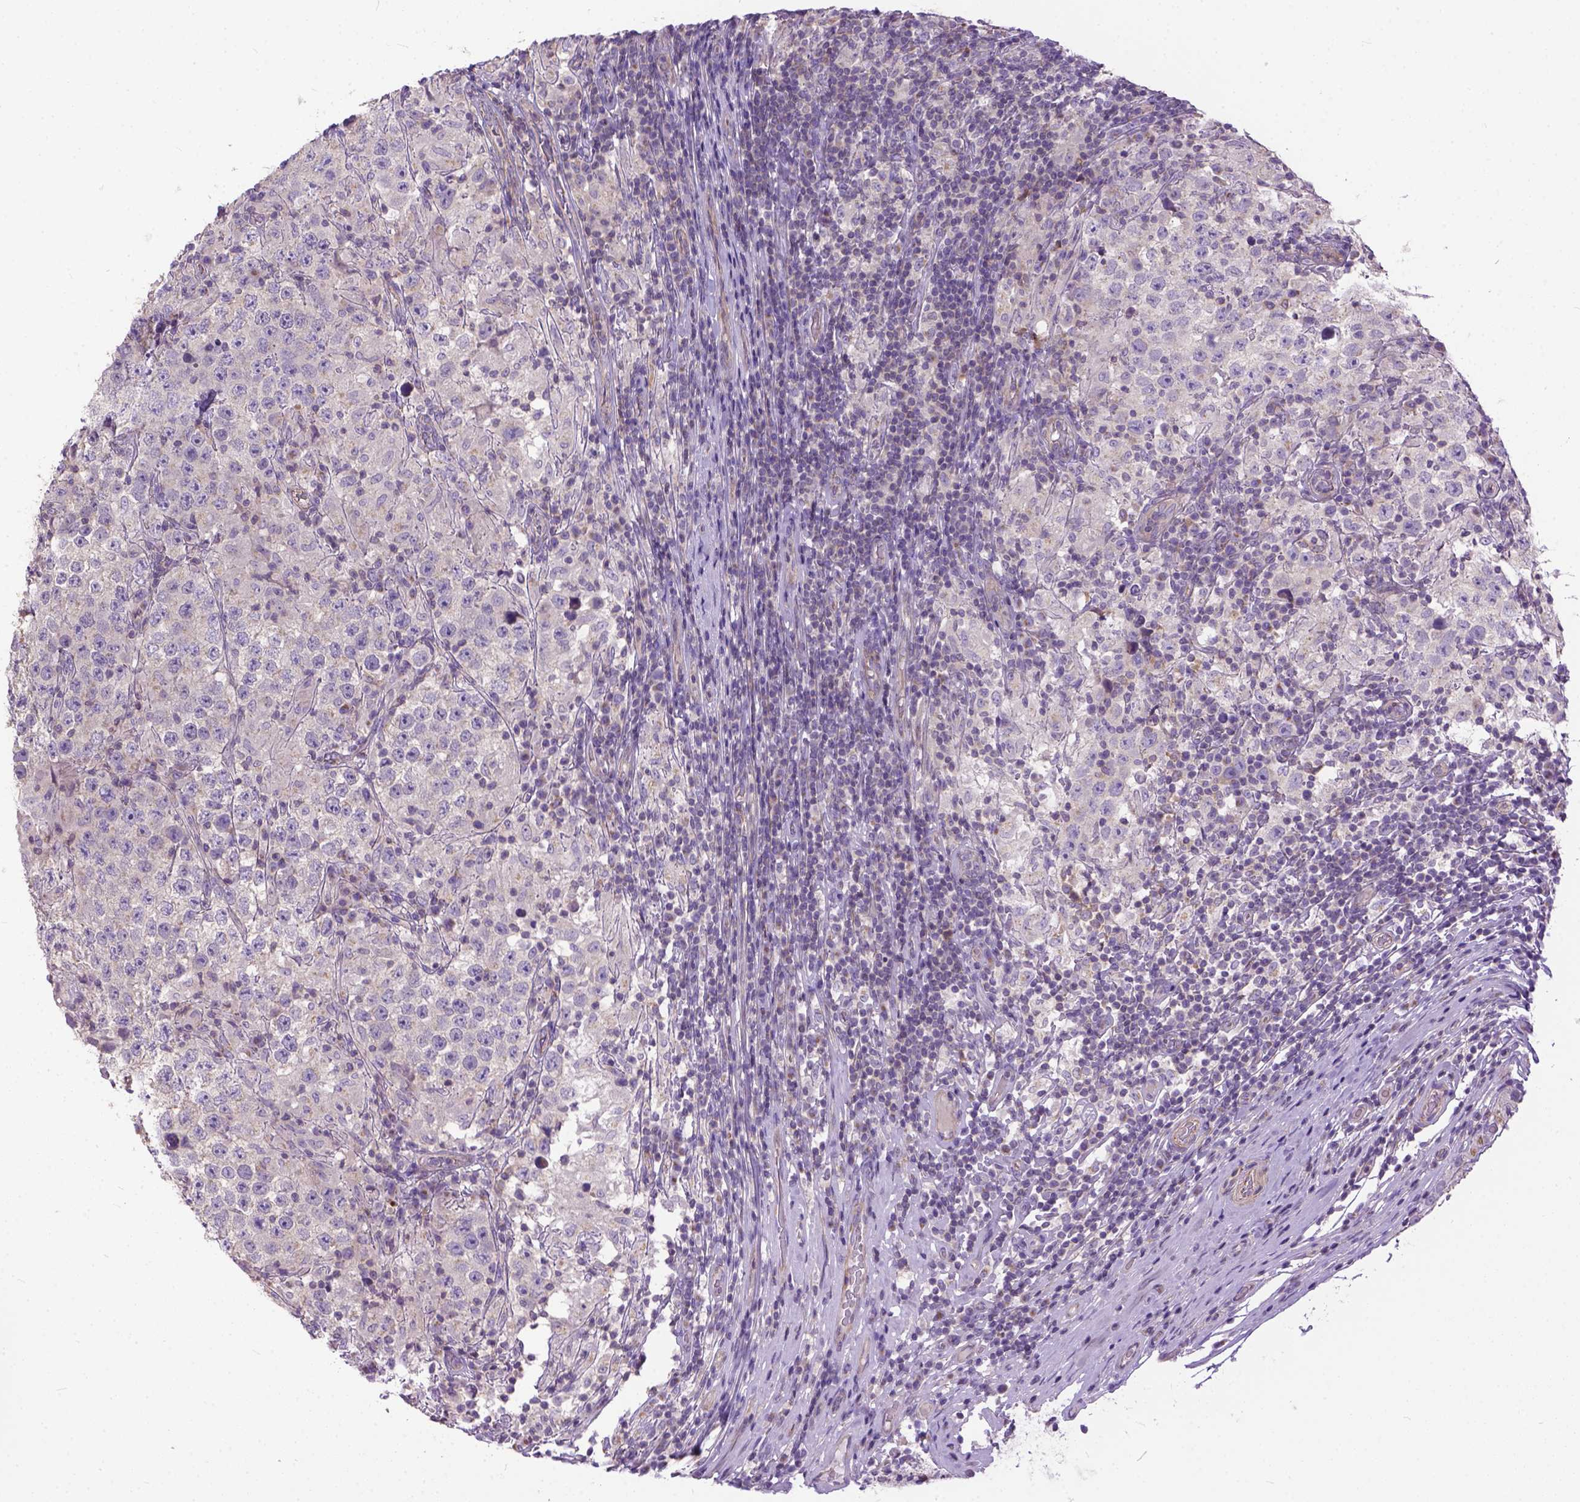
{"staining": {"intensity": "negative", "quantity": "none", "location": "none"}, "tissue": "testis cancer", "cell_type": "Tumor cells", "image_type": "cancer", "snomed": [{"axis": "morphology", "description": "Seminoma, NOS"}, {"axis": "morphology", "description": "Carcinoma, Embryonal, NOS"}, {"axis": "topography", "description": "Testis"}], "caption": "Immunohistochemistry (IHC) photomicrograph of neoplastic tissue: human embryonal carcinoma (testis) stained with DAB (3,3'-diaminobenzidine) reveals no significant protein positivity in tumor cells. The staining is performed using DAB (3,3'-diaminobenzidine) brown chromogen with nuclei counter-stained in using hematoxylin.", "gene": "BANF2", "patient": {"sex": "male", "age": 41}}